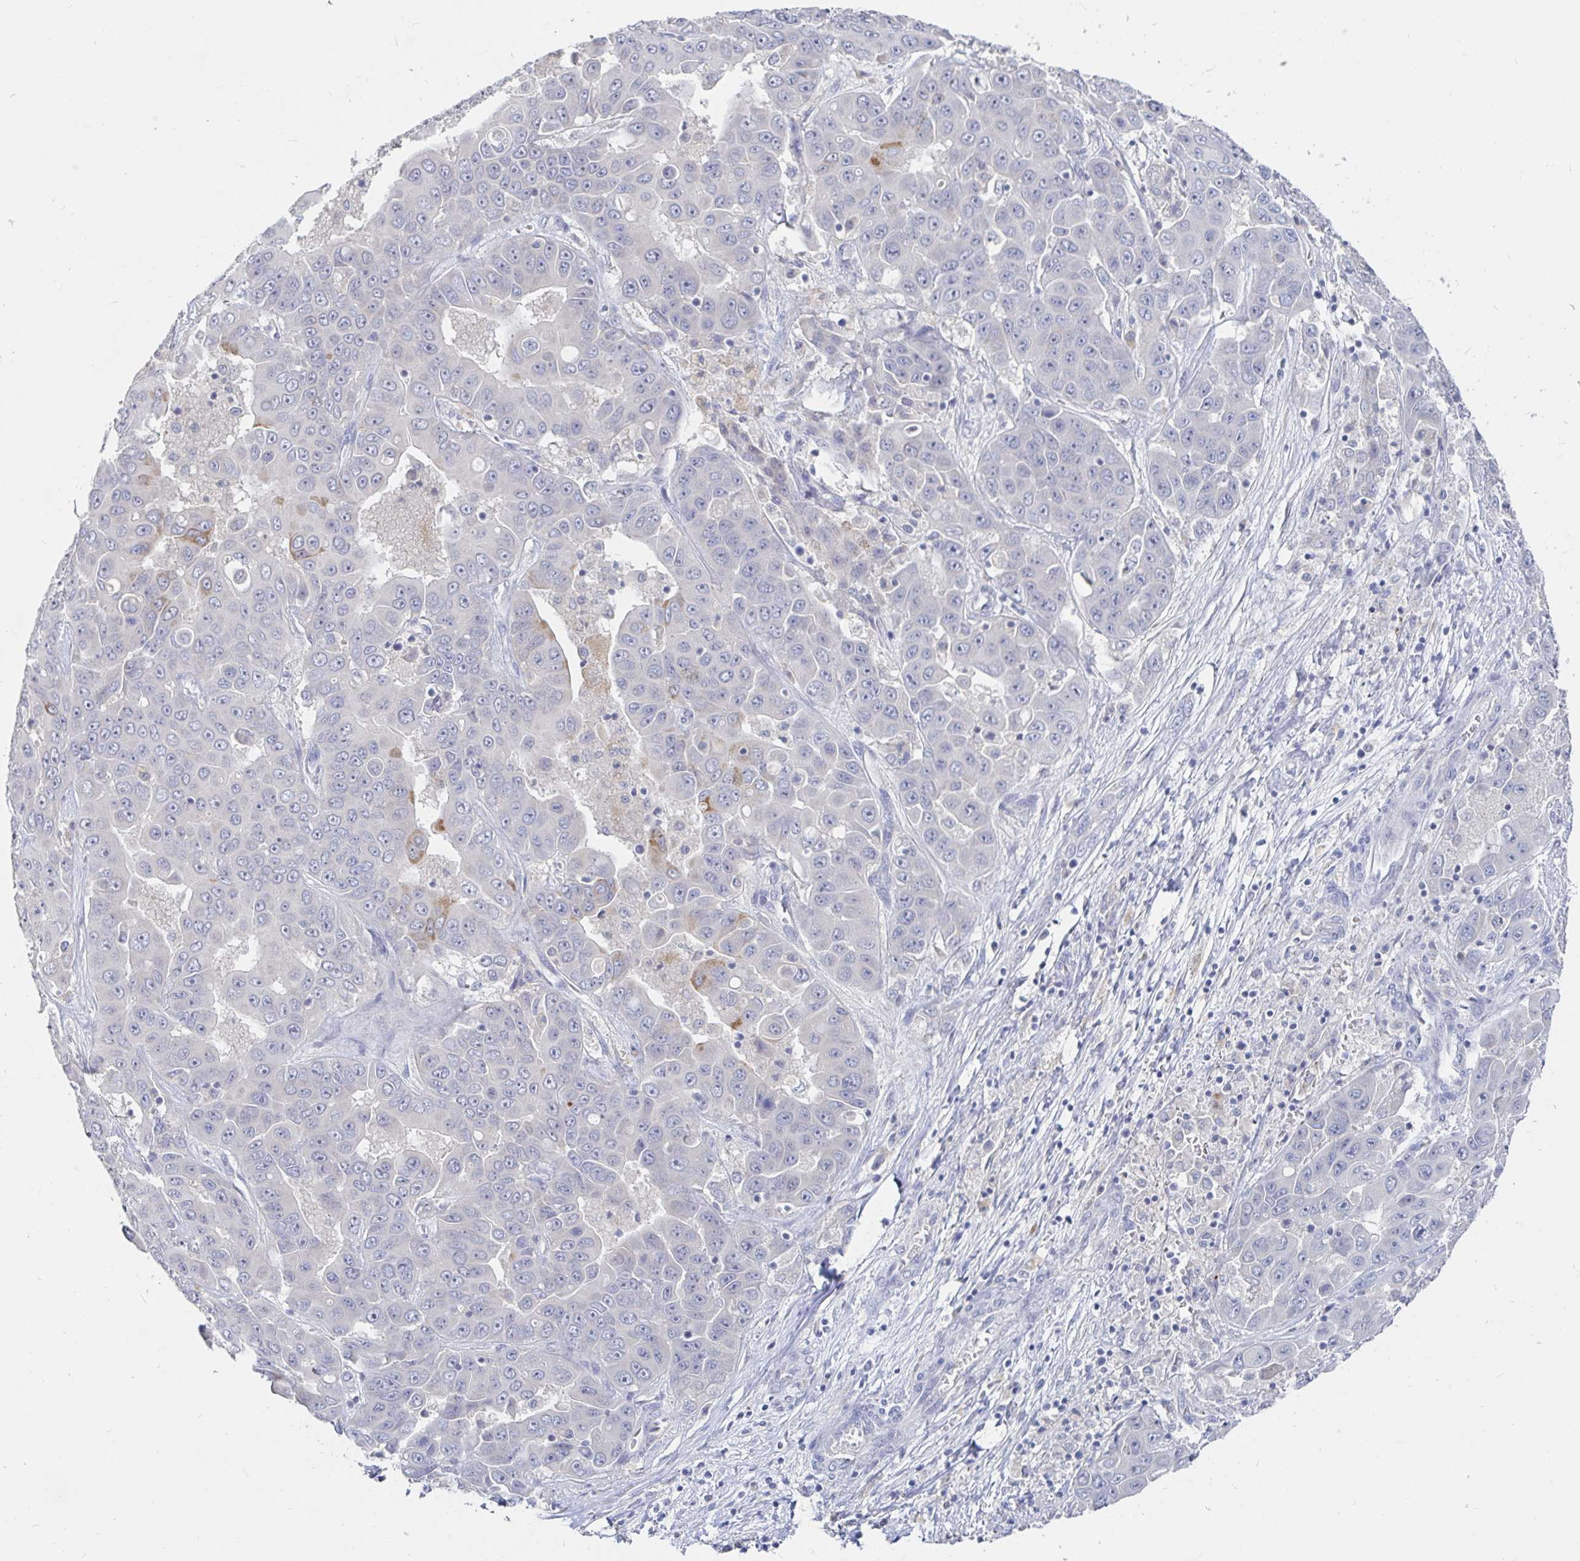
{"staining": {"intensity": "negative", "quantity": "none", "location": "none"}, "tissue": "liver cancer", "cell_type": "Tumor cells", "image_type": "cancer", "snomed": [{"axis": "morphology", "description": "Cholangiocarcinoma"}, {"axis": "topography", "description": "Liver"}], "caption": "Liver cholangiocarcinoma was stained to show a protein in brown. There is no significant expression in tumor cells.", "gene": "SPPL3", "patient": {"sex": "female", "age": 52}}